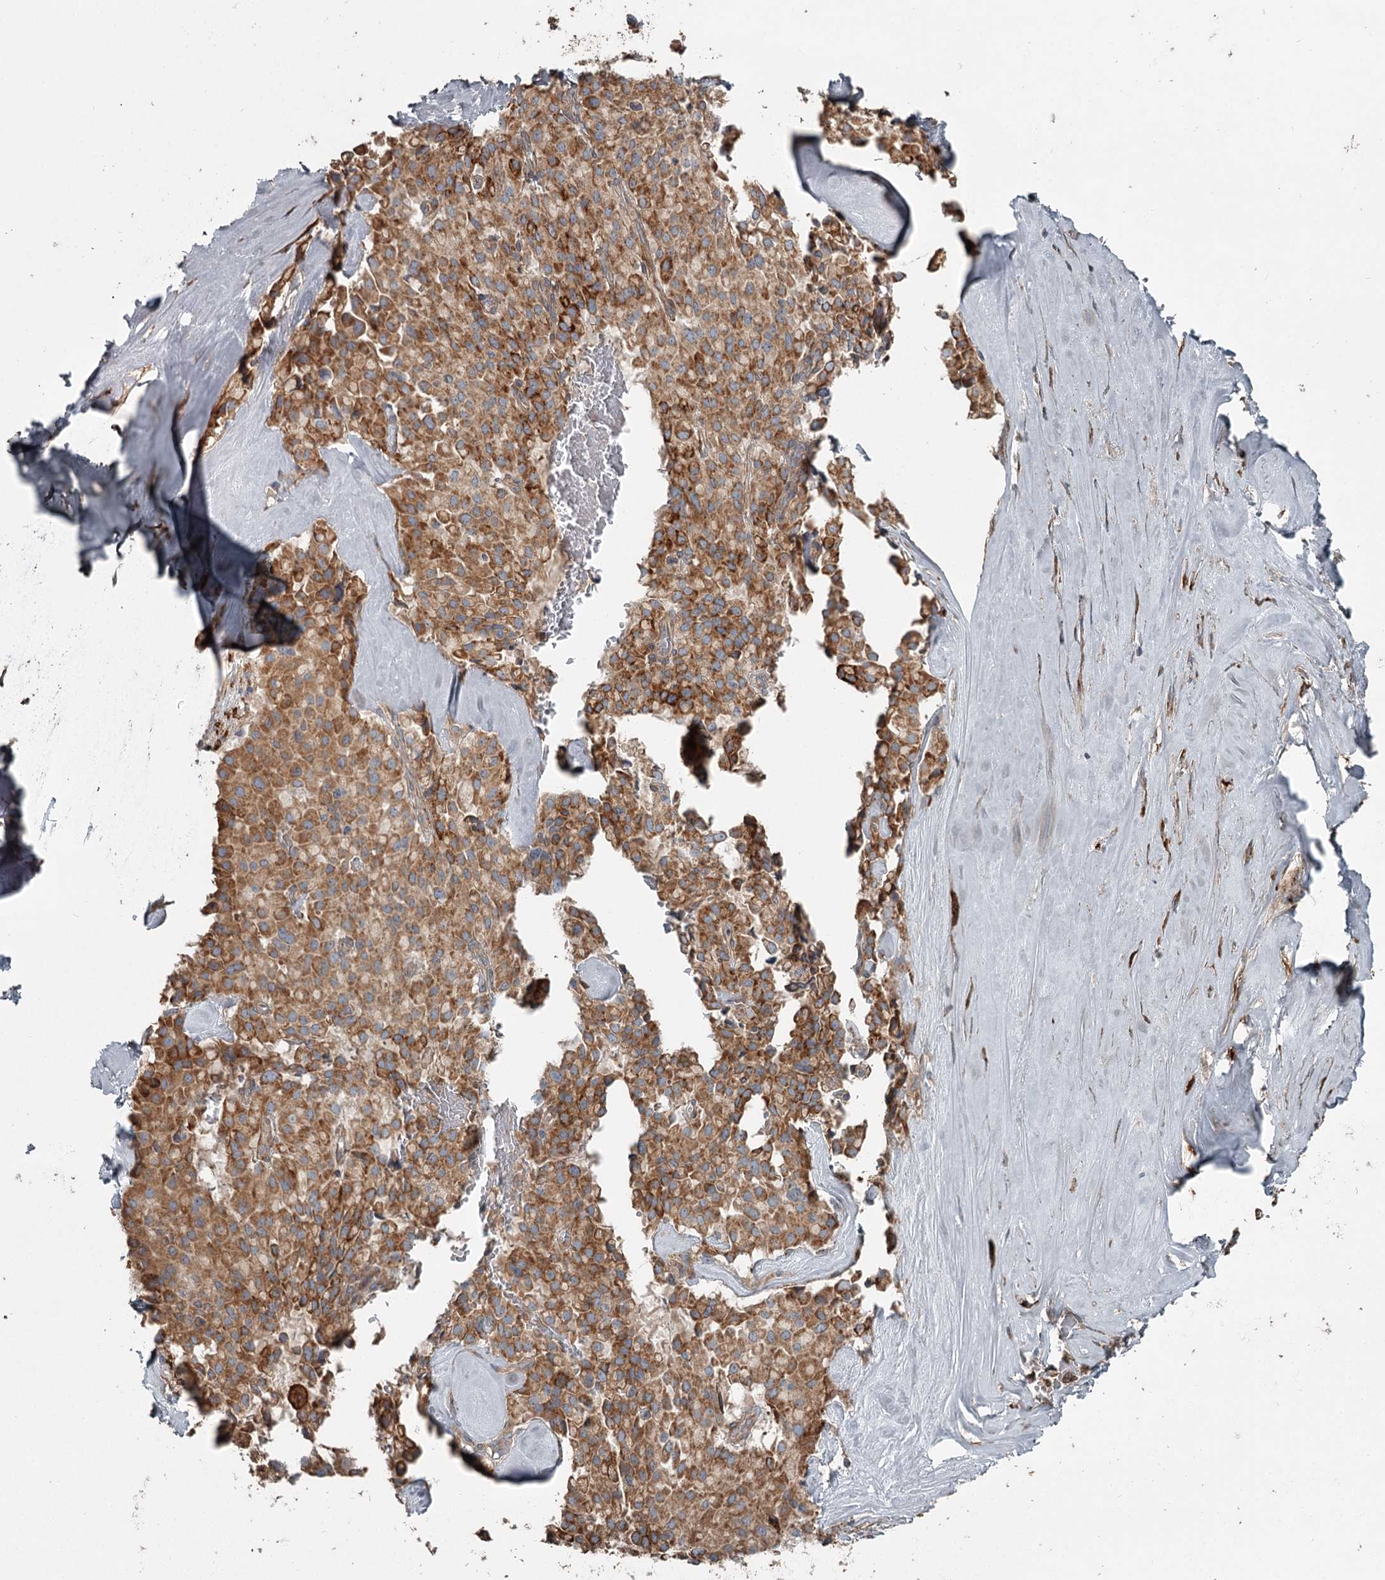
{"staining": {"intensity": "moderate", "quantity": ">75%", "location": "cytoplasmic/membranous"}, "tissue": "pancreatic cancer", "cell_type": "Tumor cells", "image_type": "cancer", "snomed": [{"axis": "morphology", "description": "Adenocarcinoma, NOS"}, {"axis": "topography", "description": "Pancreas"}], "caption": "Human adenocarcinoma (pancreatic) stained for a protein (brown) displays moderate cytoplasmic/membranous positive expression in about >75% of tumor cells.", "gene": "RASSF8", "patient": {"sex": "male", "age": 65}}